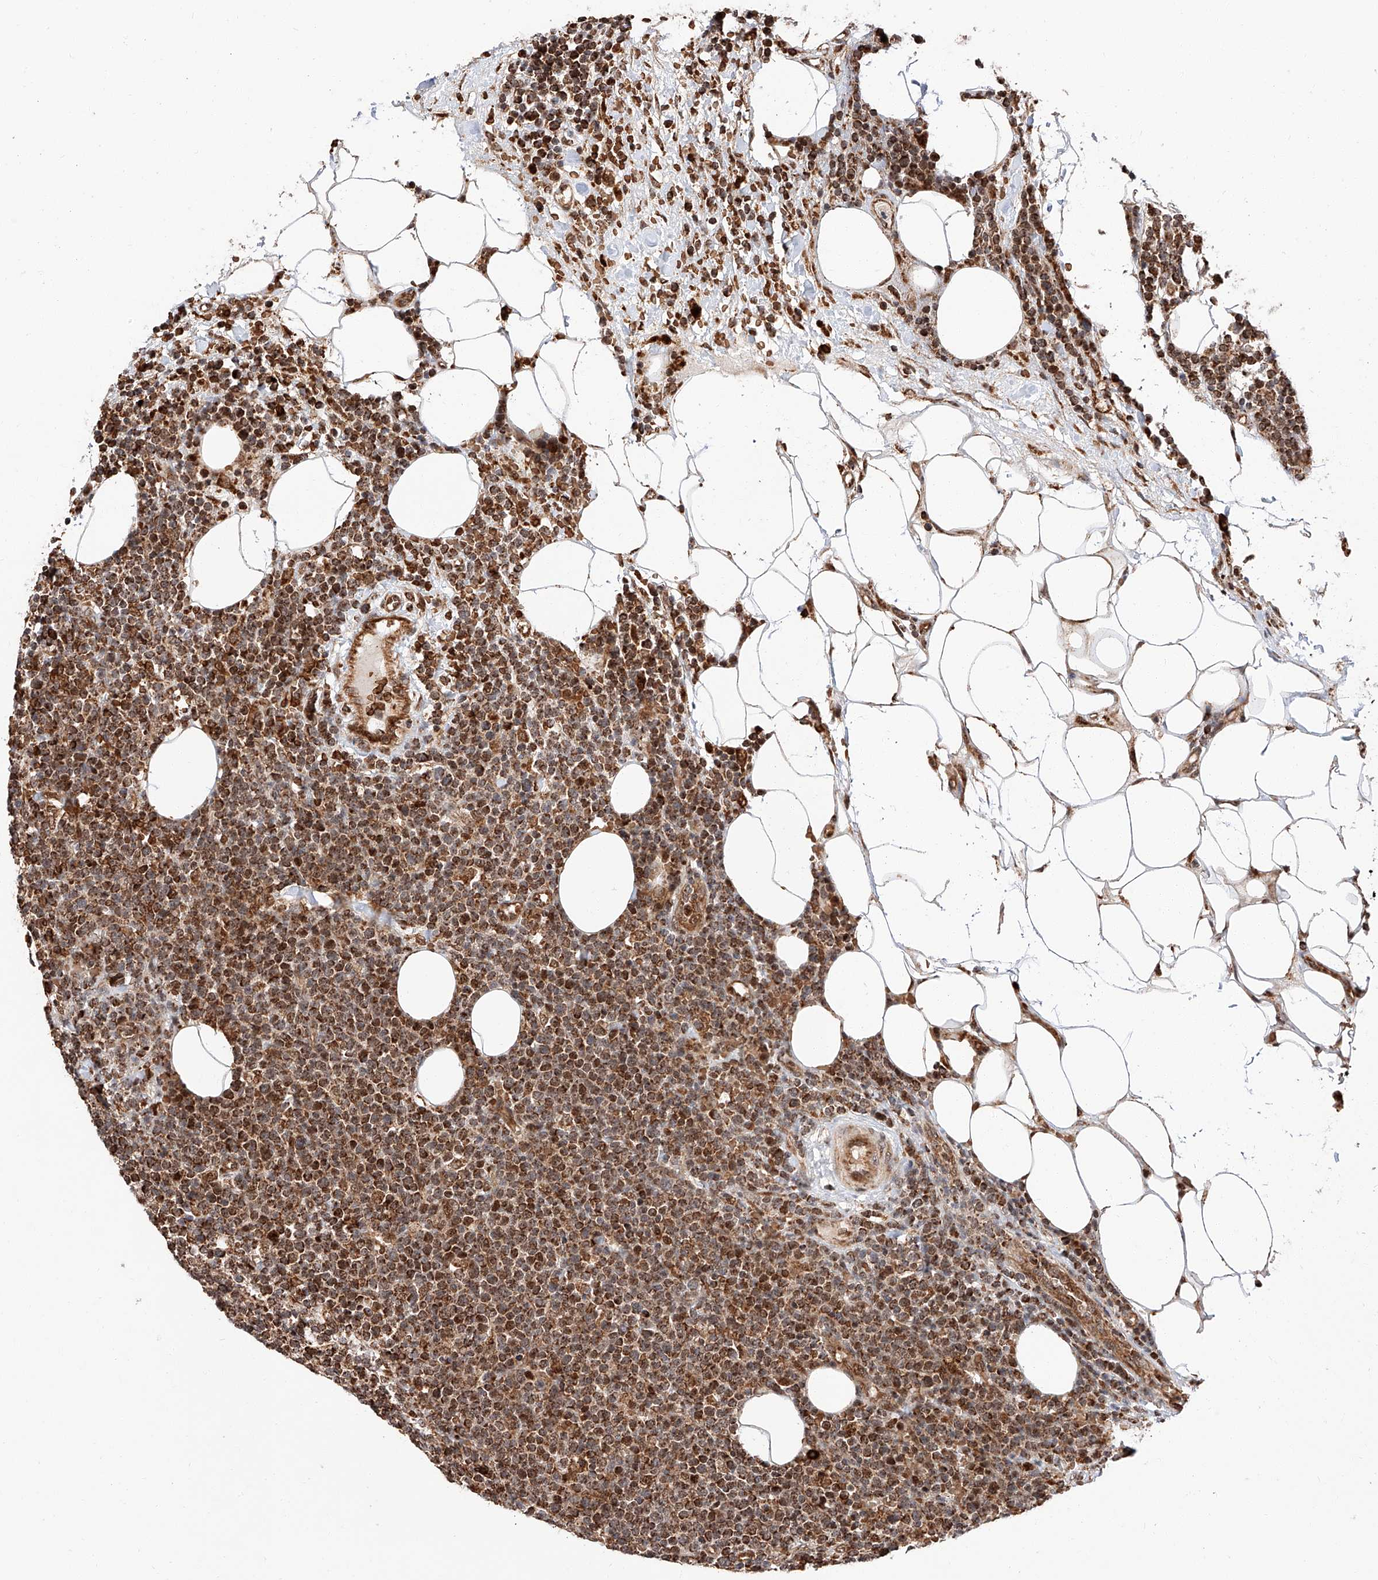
{"staining": {"intensity": "strong", "quantity": ">75%", "location": "cytoplasmic/membranous"}, "tissue": "lymphoma", "cell_type": "Tumor cells", "image_type": "cancer", "snomed": [{"axis": "morphology", "description": "Malignant lymphoma, non-Hodgkin's type, High grade"}, {"axis": "topography", "description": "Lymph node"}], "caption": "Immunohistochemistry (IHC) (DAB (3,3'-diaminobenzidine)) staining of high-grade malignant lymphoma, non-Hodgkin's type demonstrates strong cytoplasmic/membranous protein staining in about >75% of tumor cells. The protein is stained brown, and the nuclei are stained in blue (DAB (3,3'-diaminobenzidine) IHC with brightfield microscopy, high magnification).", "gene": "THTPA", "patient": {"sex": "male", "age": 61}}